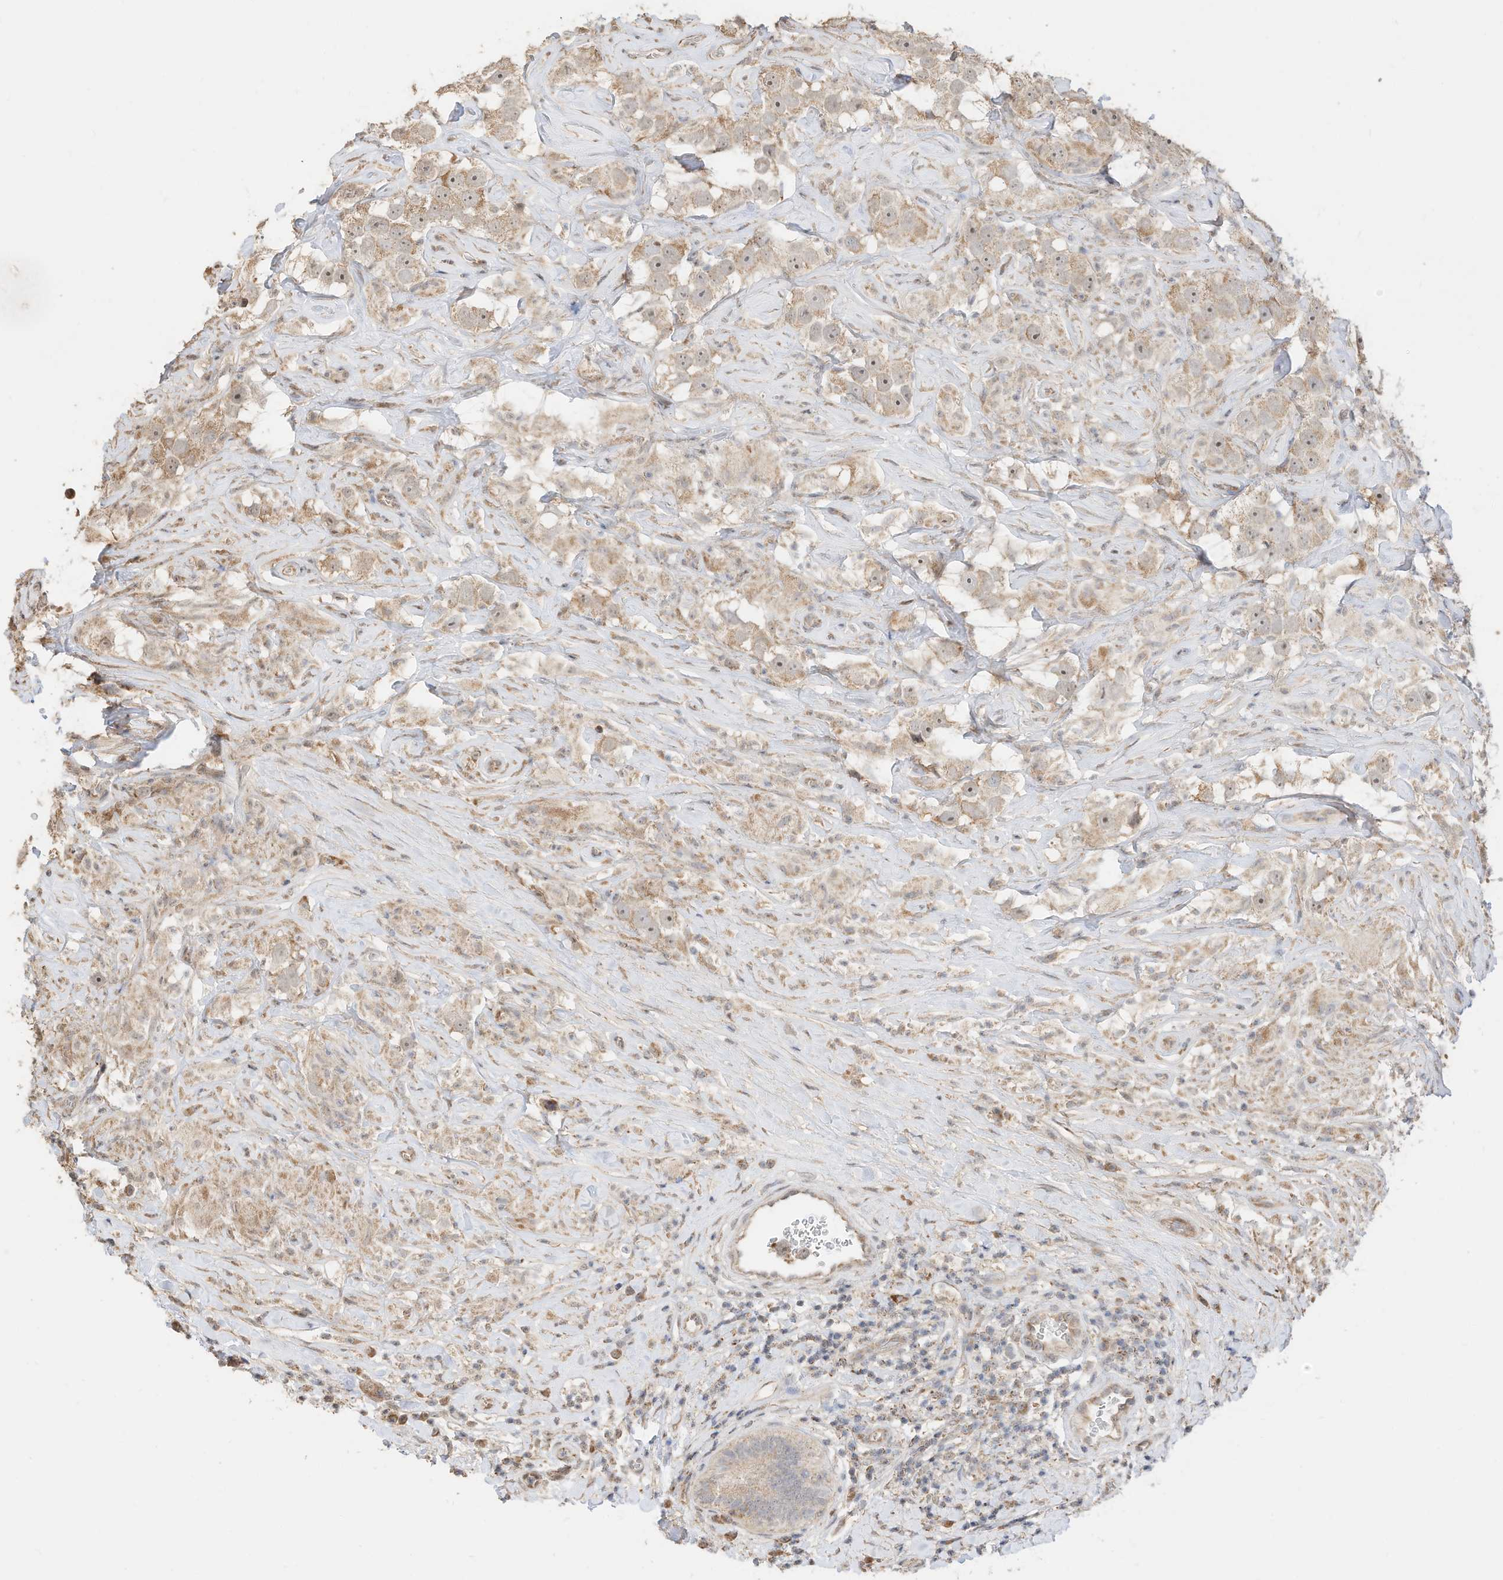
{"staining": {"intensity": "moderate", "quantity": "25%-75%", "location": "cytoplasmic/membranous"}, "tissue": "testis cancer", "cell_type": "Tumor cells", "image_type": "cancer", "snomed": [{"axis": "morphology", "description": "Seminoma, NOS"}, {"axis": "topography", "description": "Testis"}], "caption": "Tumor cells show medium levels of moderate cytoplasmic/membranous positivity in approximately 25%-75% of cells in testis seminoma.", "gene": "CAGE1", "patient": {"sex": "male", "age": 49}}